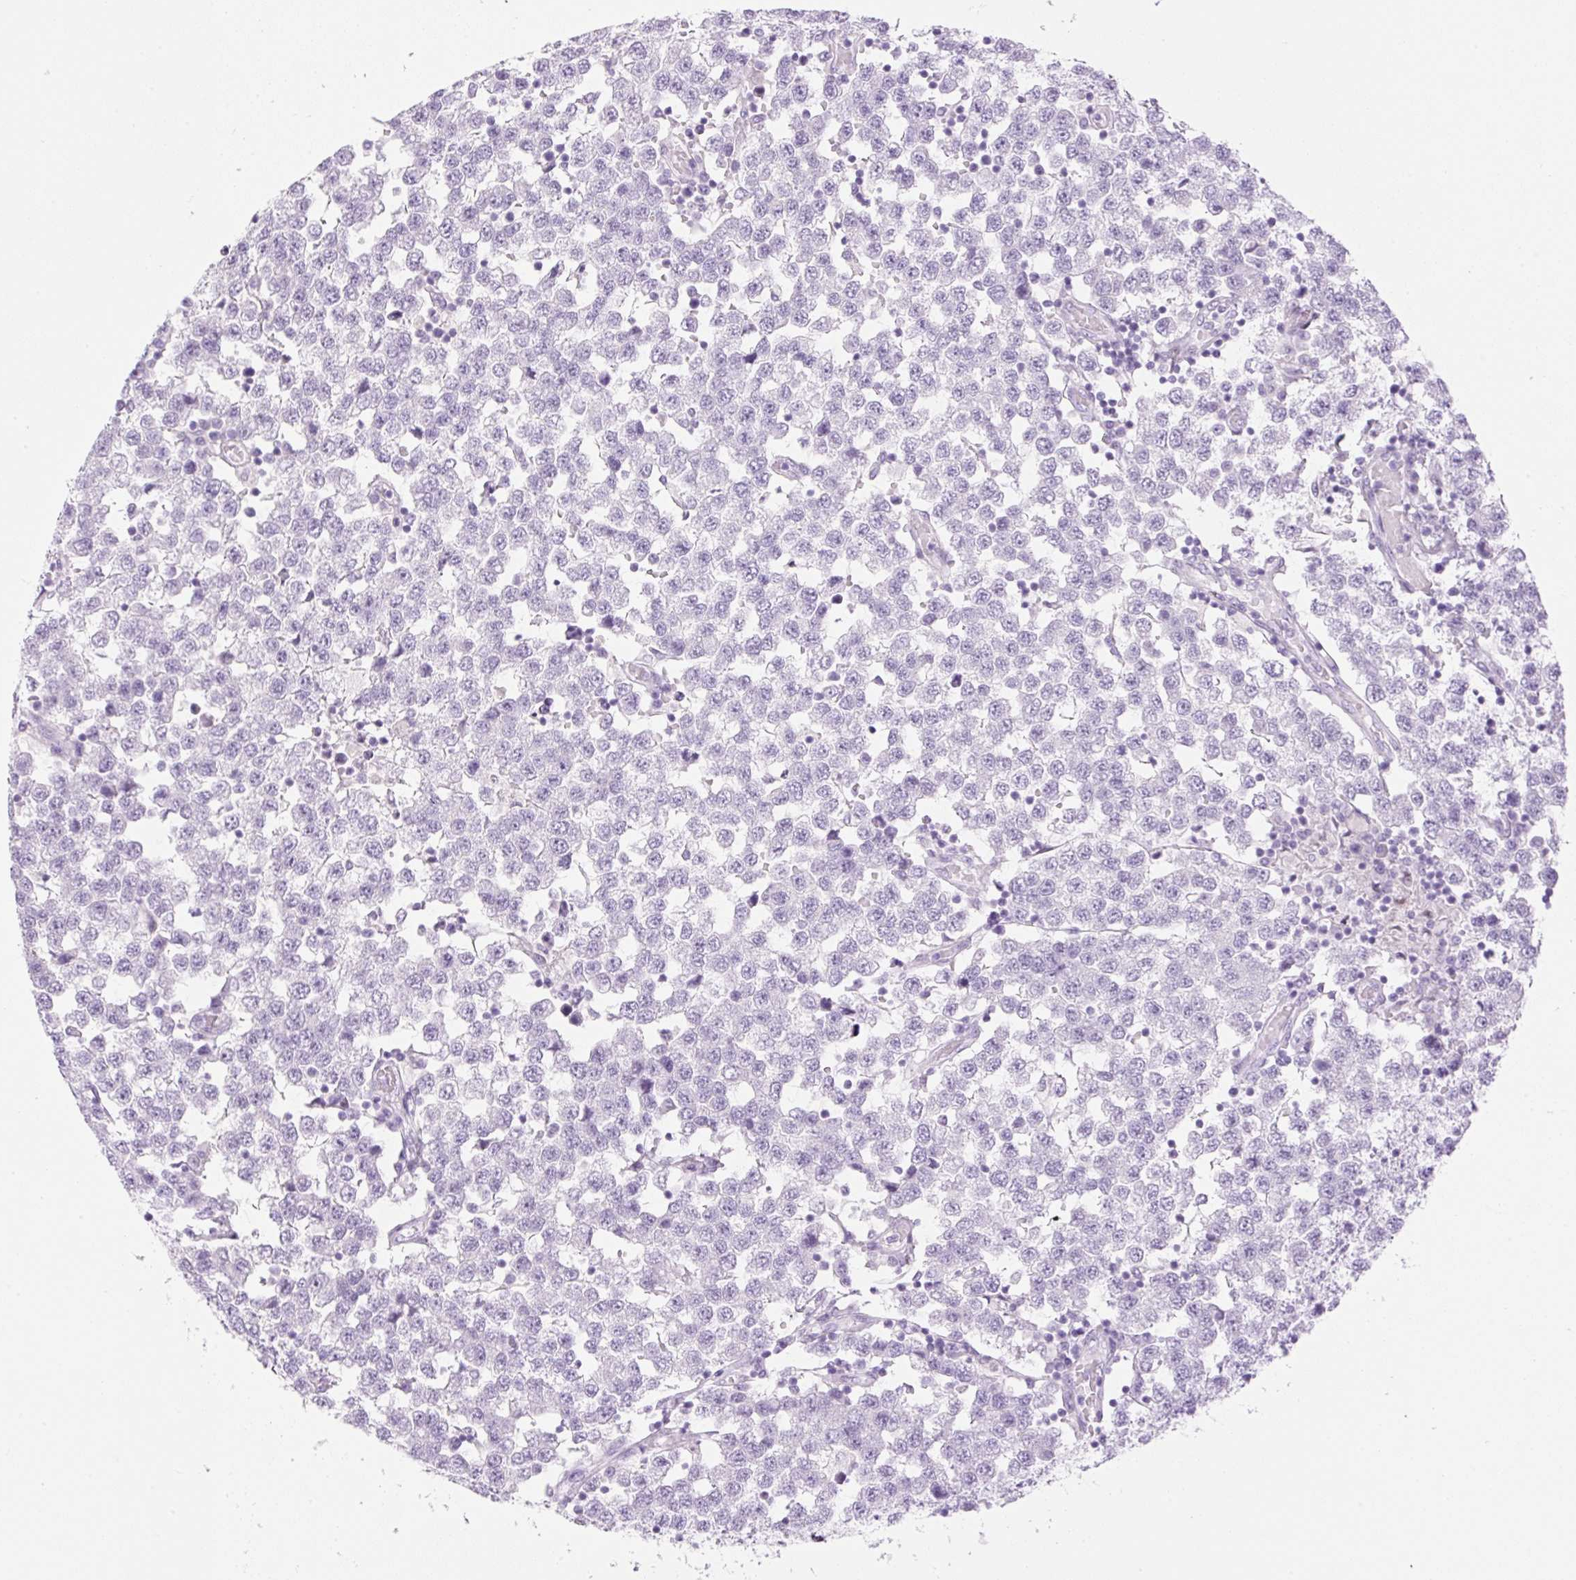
{"staining": {"intensity": "negative", "quantity": "none", "location": "none"}, "tissue": "testis cancer", "cell_type": "Tumor cells", "image_type": "cancer", "snomed": [{"axis": "morphology", "description": "Seminoma, NOS"}, {"axis": "topography", "description": "Testis"}], "caption": "An immunohistochemistry (IHC) histopathology image of seminoma (testis) is shown. There is no staining in tumor cells of seminoma (testis).", "gene": "SP140L", "patient": {"sex": "male", "age": 34}}